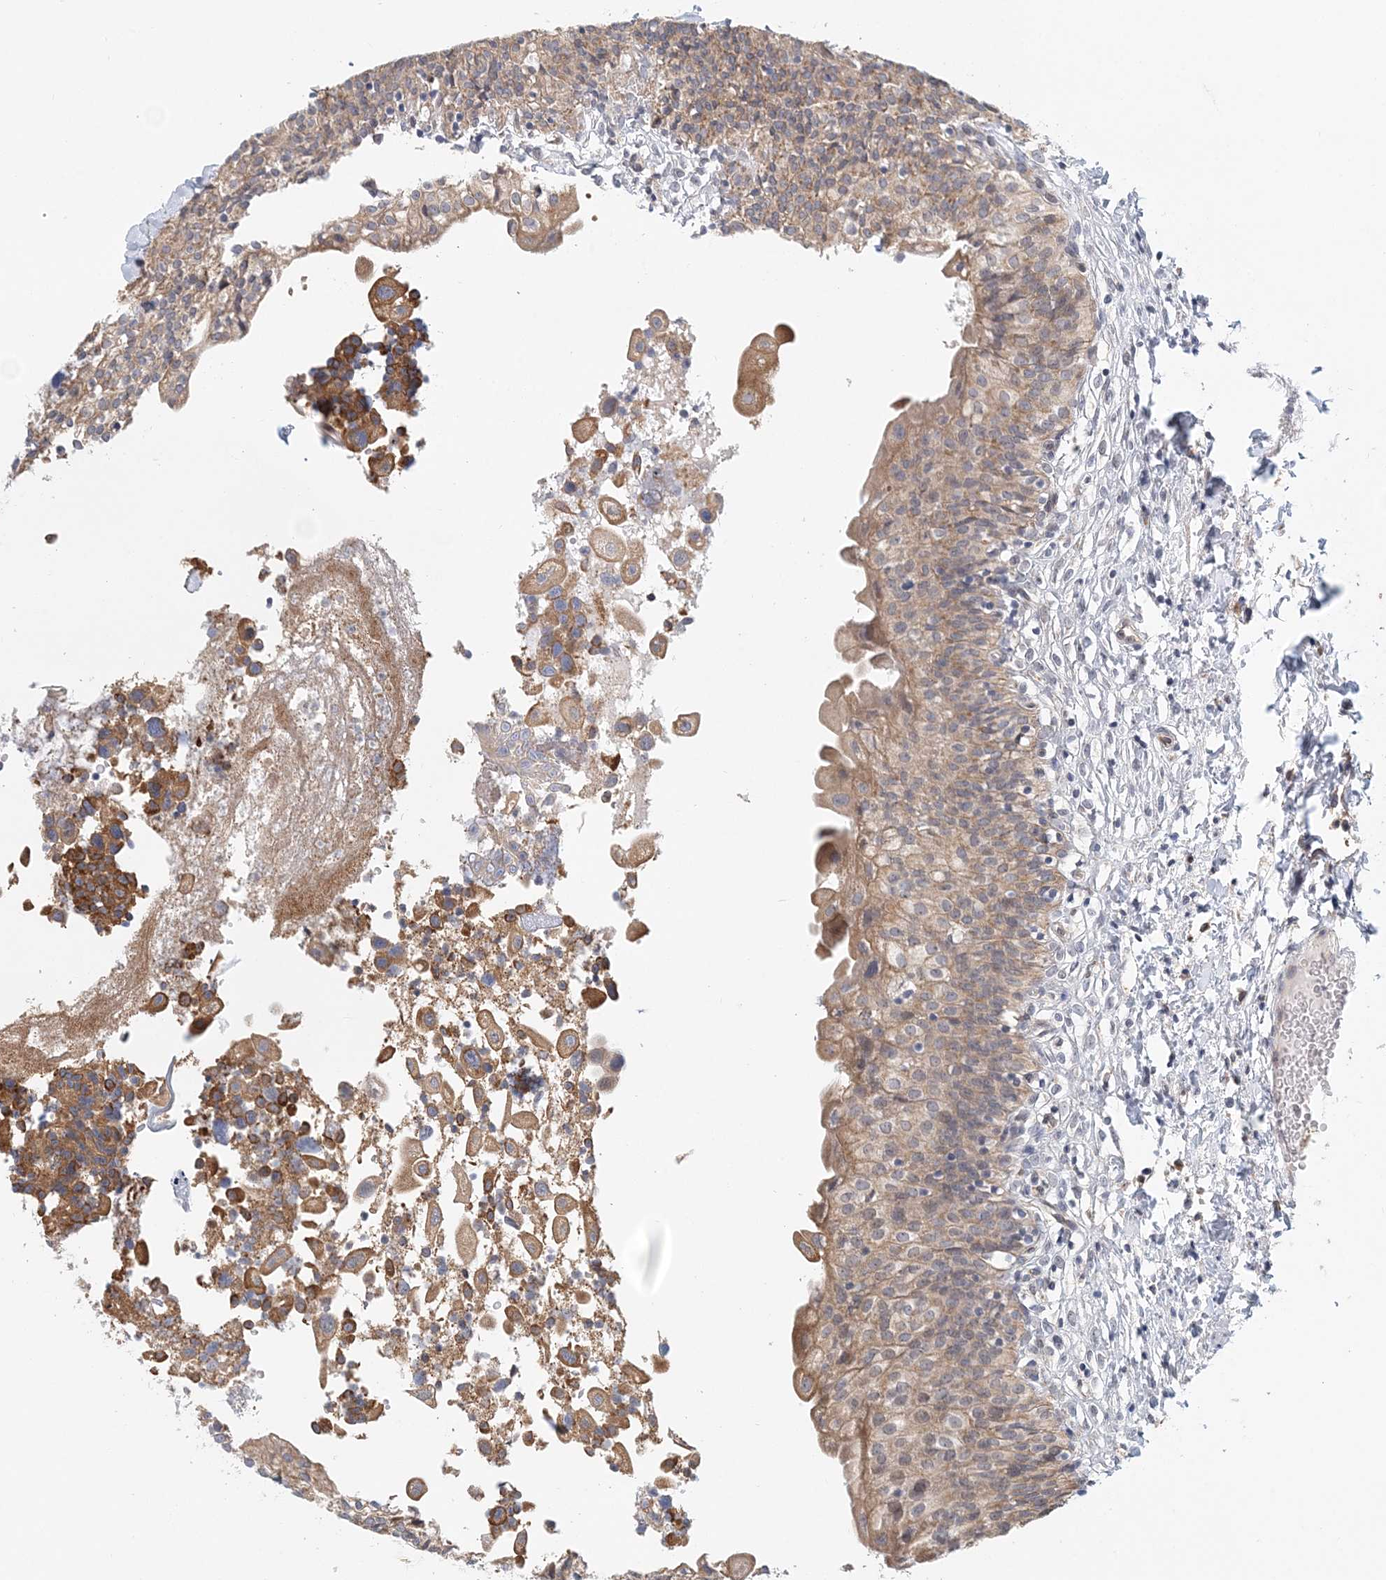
{"staining": {"intensity": "moderate", "quantity": ">75%", "location": "cytoplasmic/membranous"}, "tissue": "urinary bladder", "cell_type": "Urothelial cells", "image_type": "normal", "snomed": [{"axis": "morphology", "description": "Normal tissue, NOS"}, {"axis": "topography", "description": "Urinary bladder"}], "caption": "Immunohistochemical staining of normal human urinary bladder displays >75% levels of moderate cytoplasmic/membranous protein positivity in approximately >75% of urothelial cells. (Brightfield microscopy of DAB IHC at high magnification).", "gene": "PCYOX1L", "patient": {"sex": "male", "age": 55}}